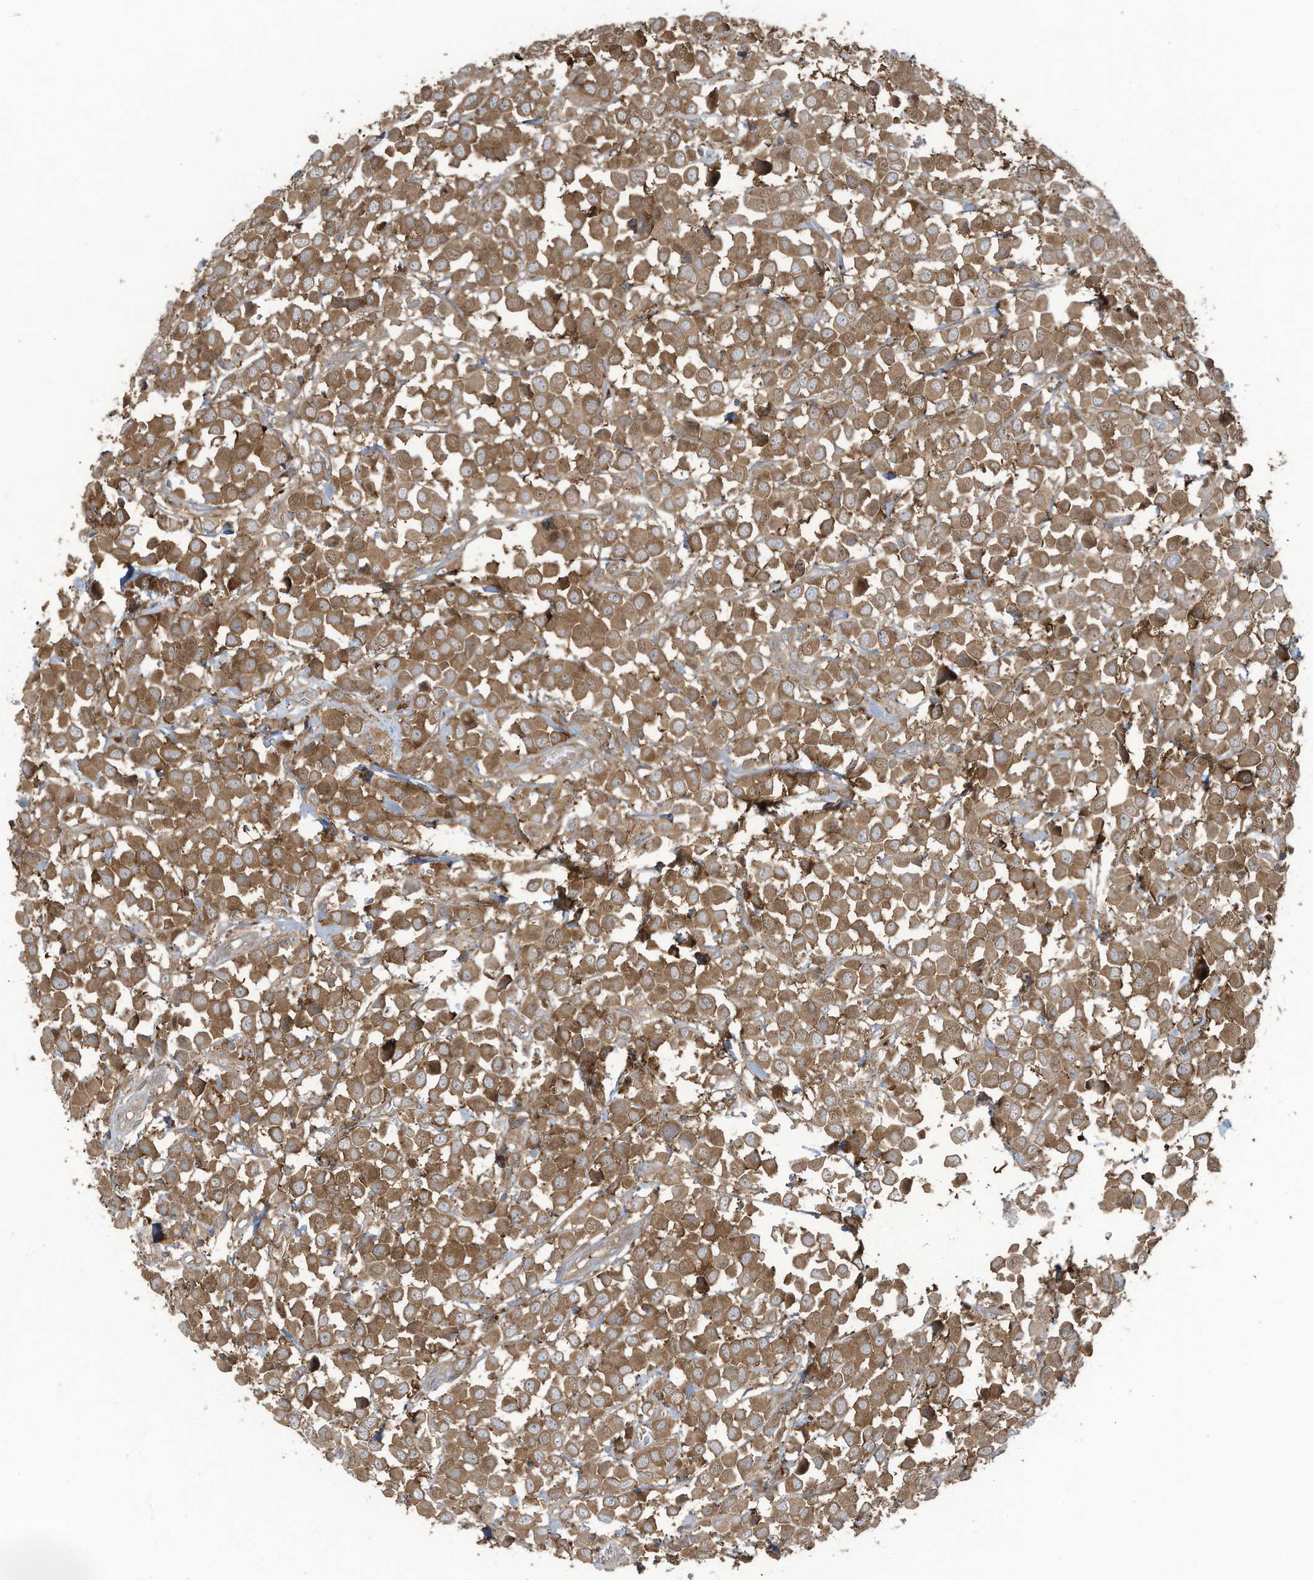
{"staining": {"intensity": "moderate", "quantity": ">75%", "location": "cytoplasmic/membranous"}, "tissue": "breast cancer", "cell_type": "Tumor cells", "image_type": "cancer", "snomed": [{"axis": "morphology", "description": "Duct carcinoma"}, {"axis": "topography", "description": "Breast"}], "caption": "Tumor cells display medium levels of moderate cytoplasmic/membranous expression in approximately >75% of cells in human invasive ductal carcinoma (breast).", "gene": "OLA1", "patient": {"sex": "female", "age": 61}}